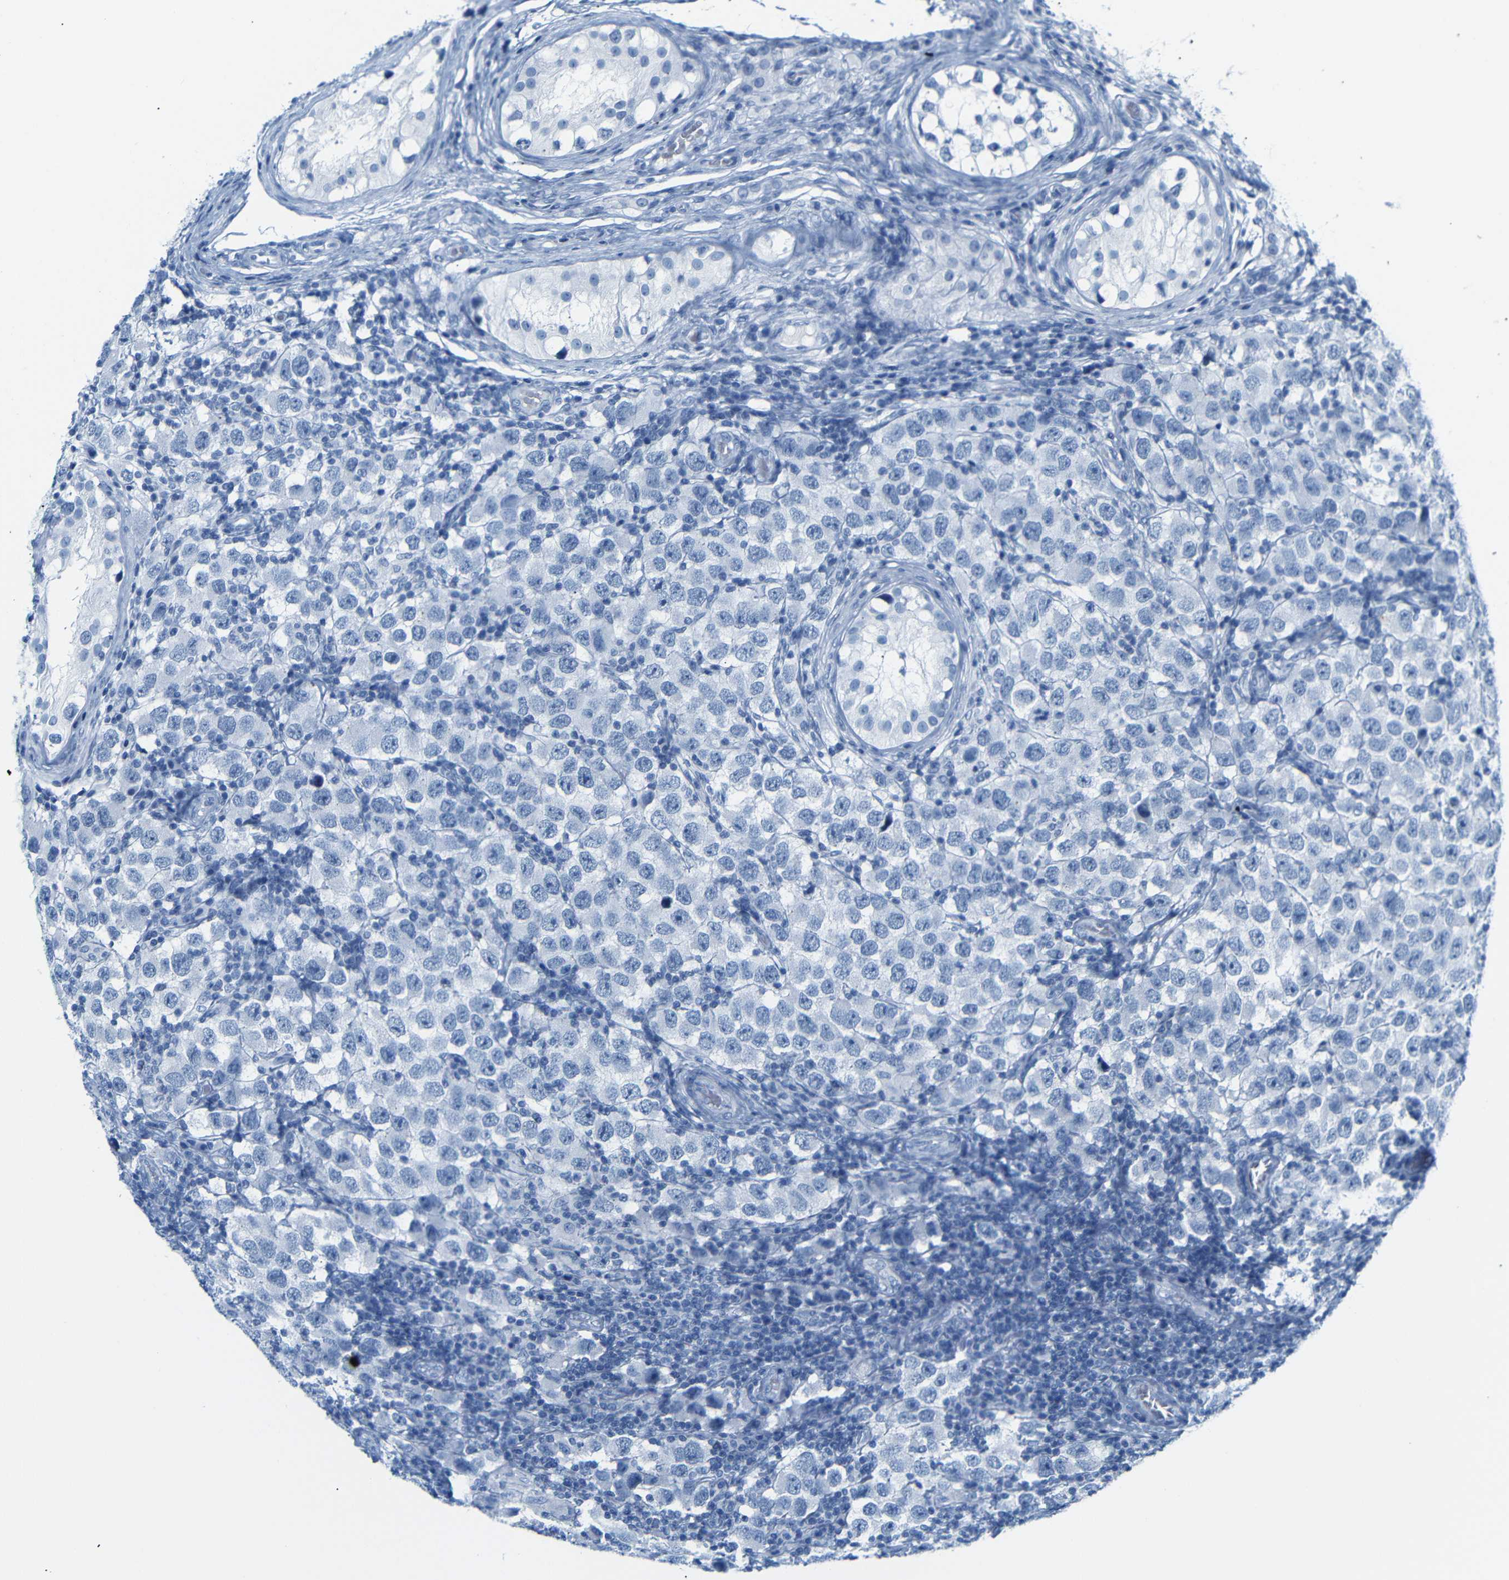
{"staining": {"intensity": "negative", "quantity": "none", "location": "none"}, "tissue": "testis cancer", "cell_type": "Tumor cells", "image_type": "cancer", "snomed": [{"axis": "morphology", "description": "Carcinoma, Embryonal, NOS"}, {"axis": "topography", "description": "Testis"}], "caption": "This image is of testis cancer stained with IHC to label a protein in brown with the nuclei are counter-stained blue. There is no expression in tumor cells.", "gene": "DYNAP", "patient": {"sex": "male", "age": 21}}